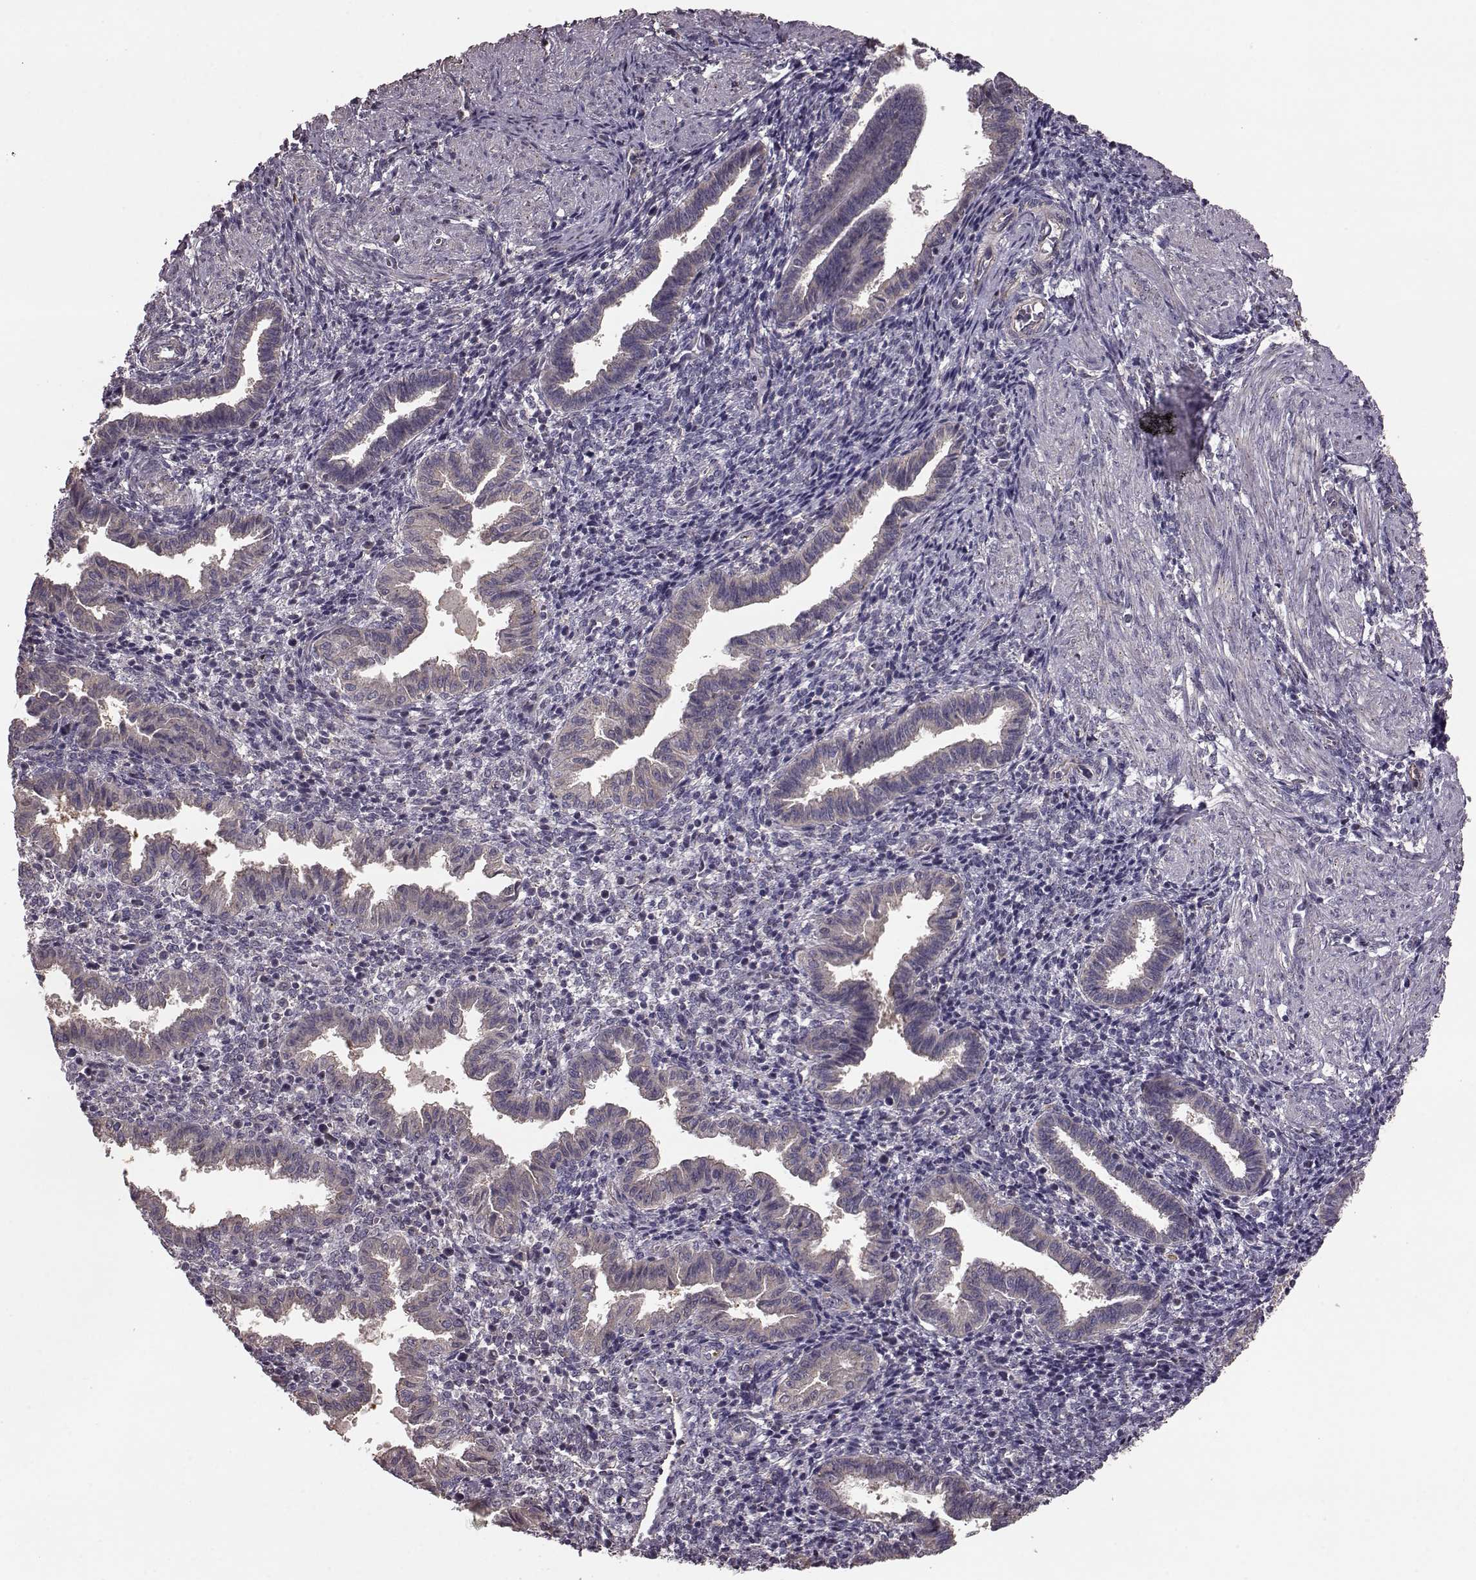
{"staining": {"intensity": "negative", "quantity": "none", "location": "none"}, "tissue": "endometrium", "cell_type": "Cells in endometrial stroma", "image_type": "normal", "snomed": [{"axis": "morphology", "description": "Normal tissue, NOS"}, {"axis": "topography", "description": "Endometrium"}], "caption": "Human endometrium stained for a protein using immunohistochemistry (IHC) displays no expression in cells in endometrial stroma.", "gene": "NTF3", "patient": {"sex": "female", "age": 37}}